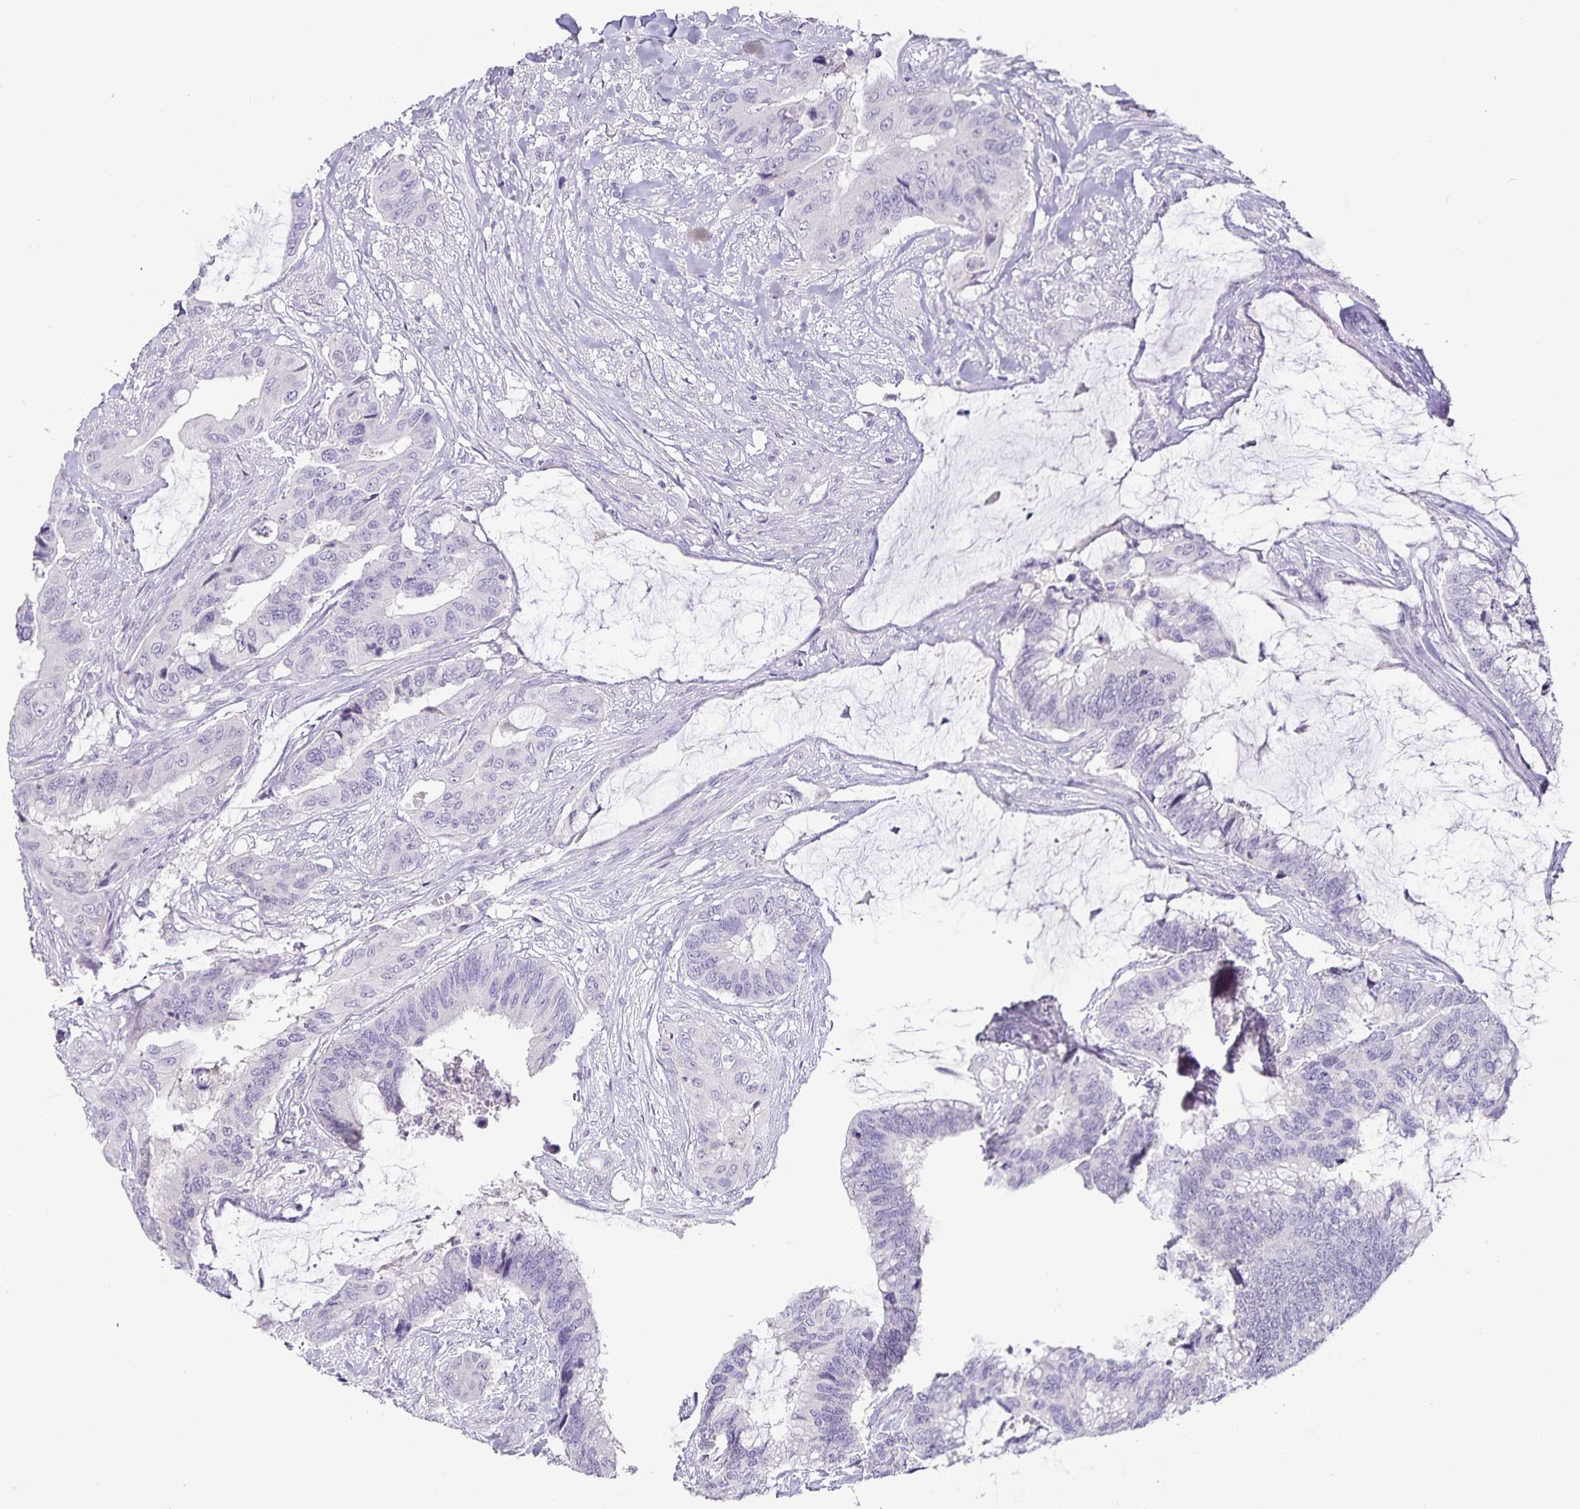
{"staining": {"intensity": "negative", "quantity": "none", "location": "none"}, "tissue": "colorectal cancer", "cell_type": "Tumor cells", "image_type": "cancer", "snomed": [{"axis": "morphology", "description": "Adenocarcinoma, NOS"}, {"axis": "topography", "description": "Rectum"}], "caption": "Immunohistochemistry image of neoplastic tissue: colorectal cancer stained with DAB demonstrates no significant protein staining in tumor cells.", "gene": "CA12", "patient": {"sex": "female", "age": 59}}